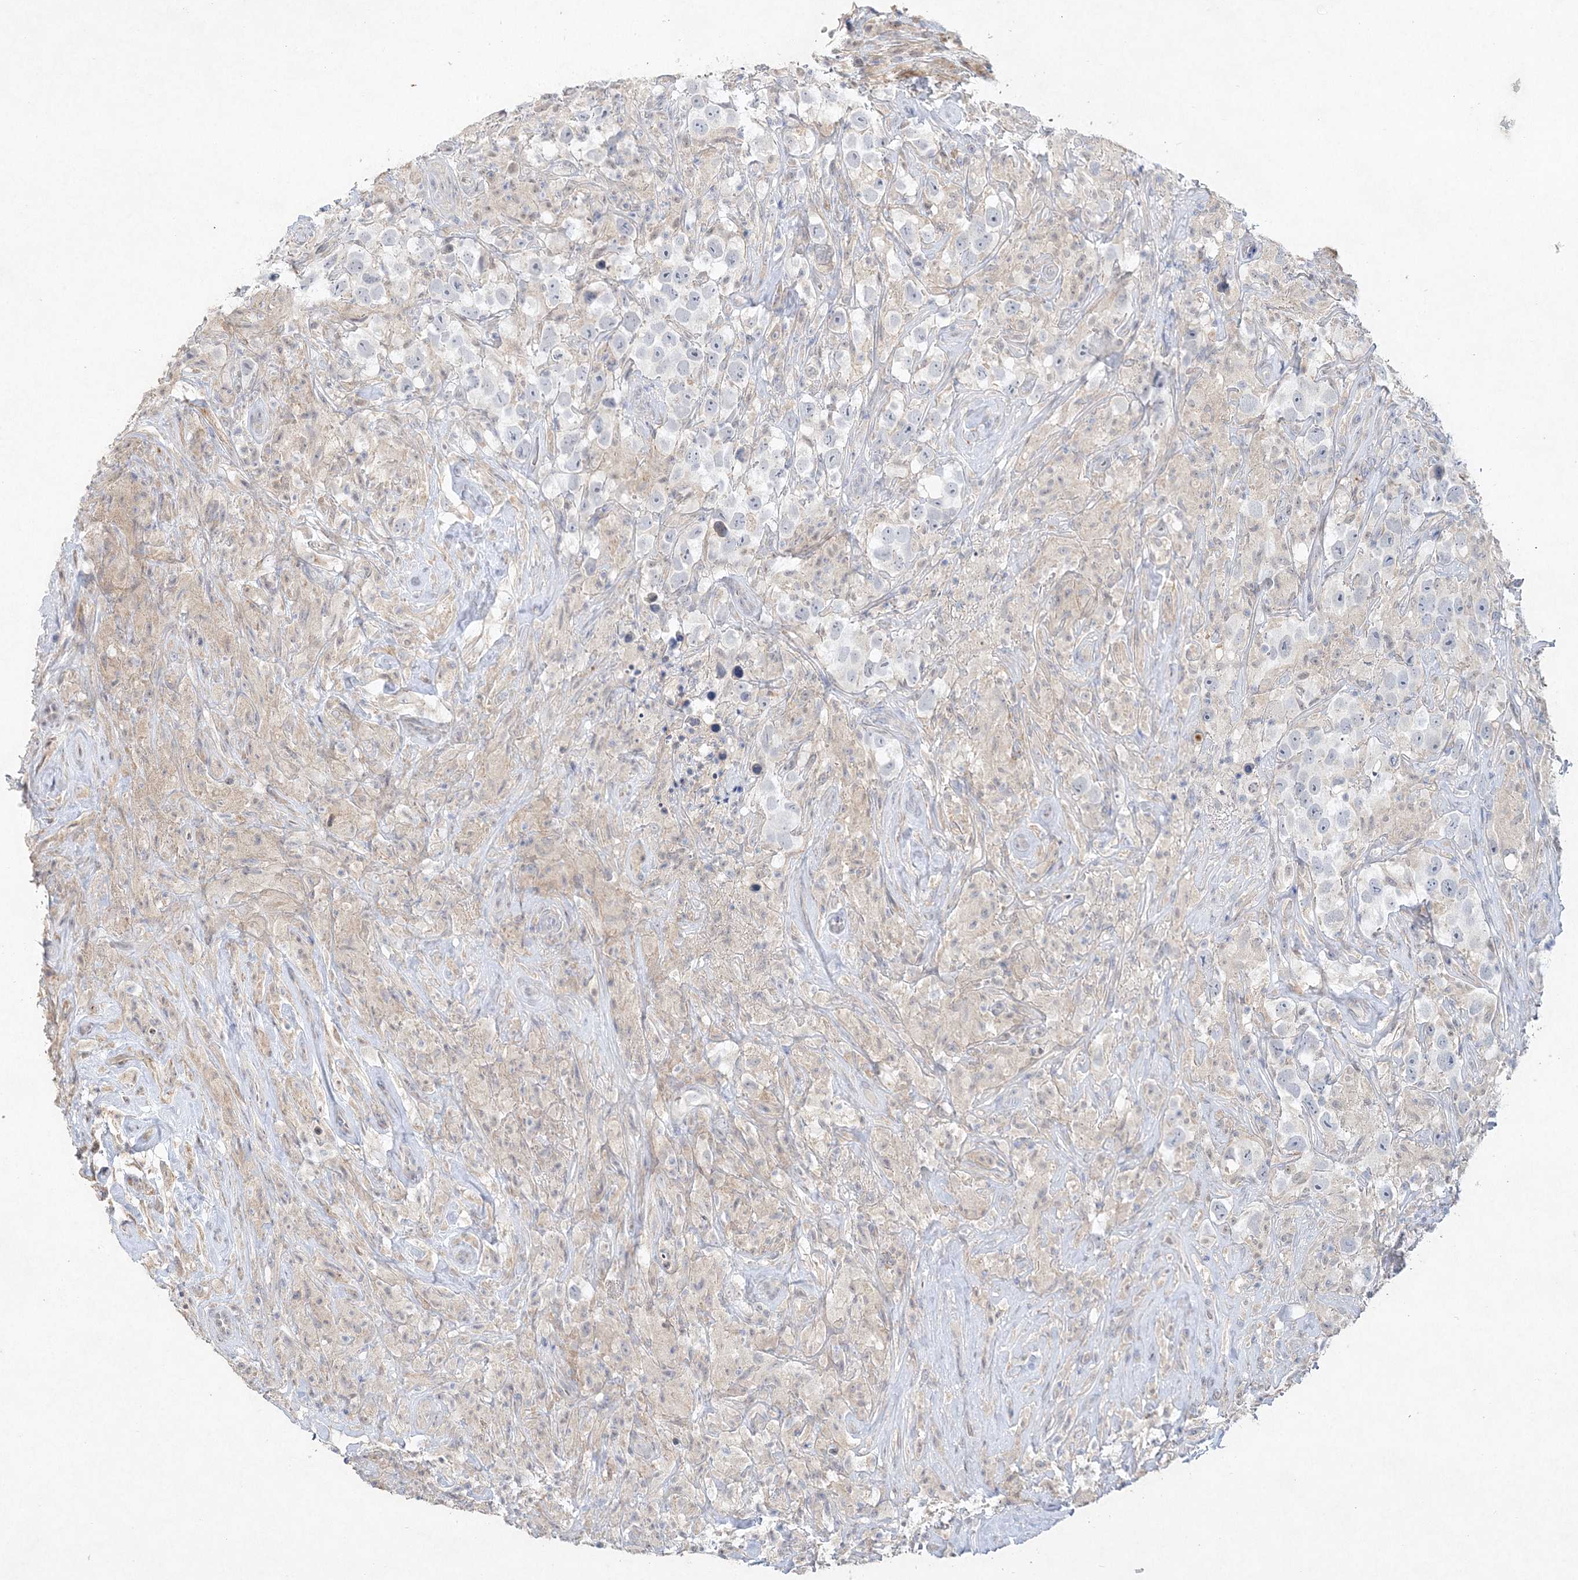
{"staining": {"intensity": "negative", "quantity": "none", "location": "none"}, "tissue": "testis cancer", "cell_type": "Tumor cells", "image_type": "cancer", "snomed": [{"axis": "morphology", "description": "Seminoma, NOS"}, {"axis": "topography", "description": "Testis"}], "caption": "Tumor cells are negative for brown protein staining in seminoma (testis).", "gene": "MAT2B", "patient": {"sex": "male", "age": 49}}